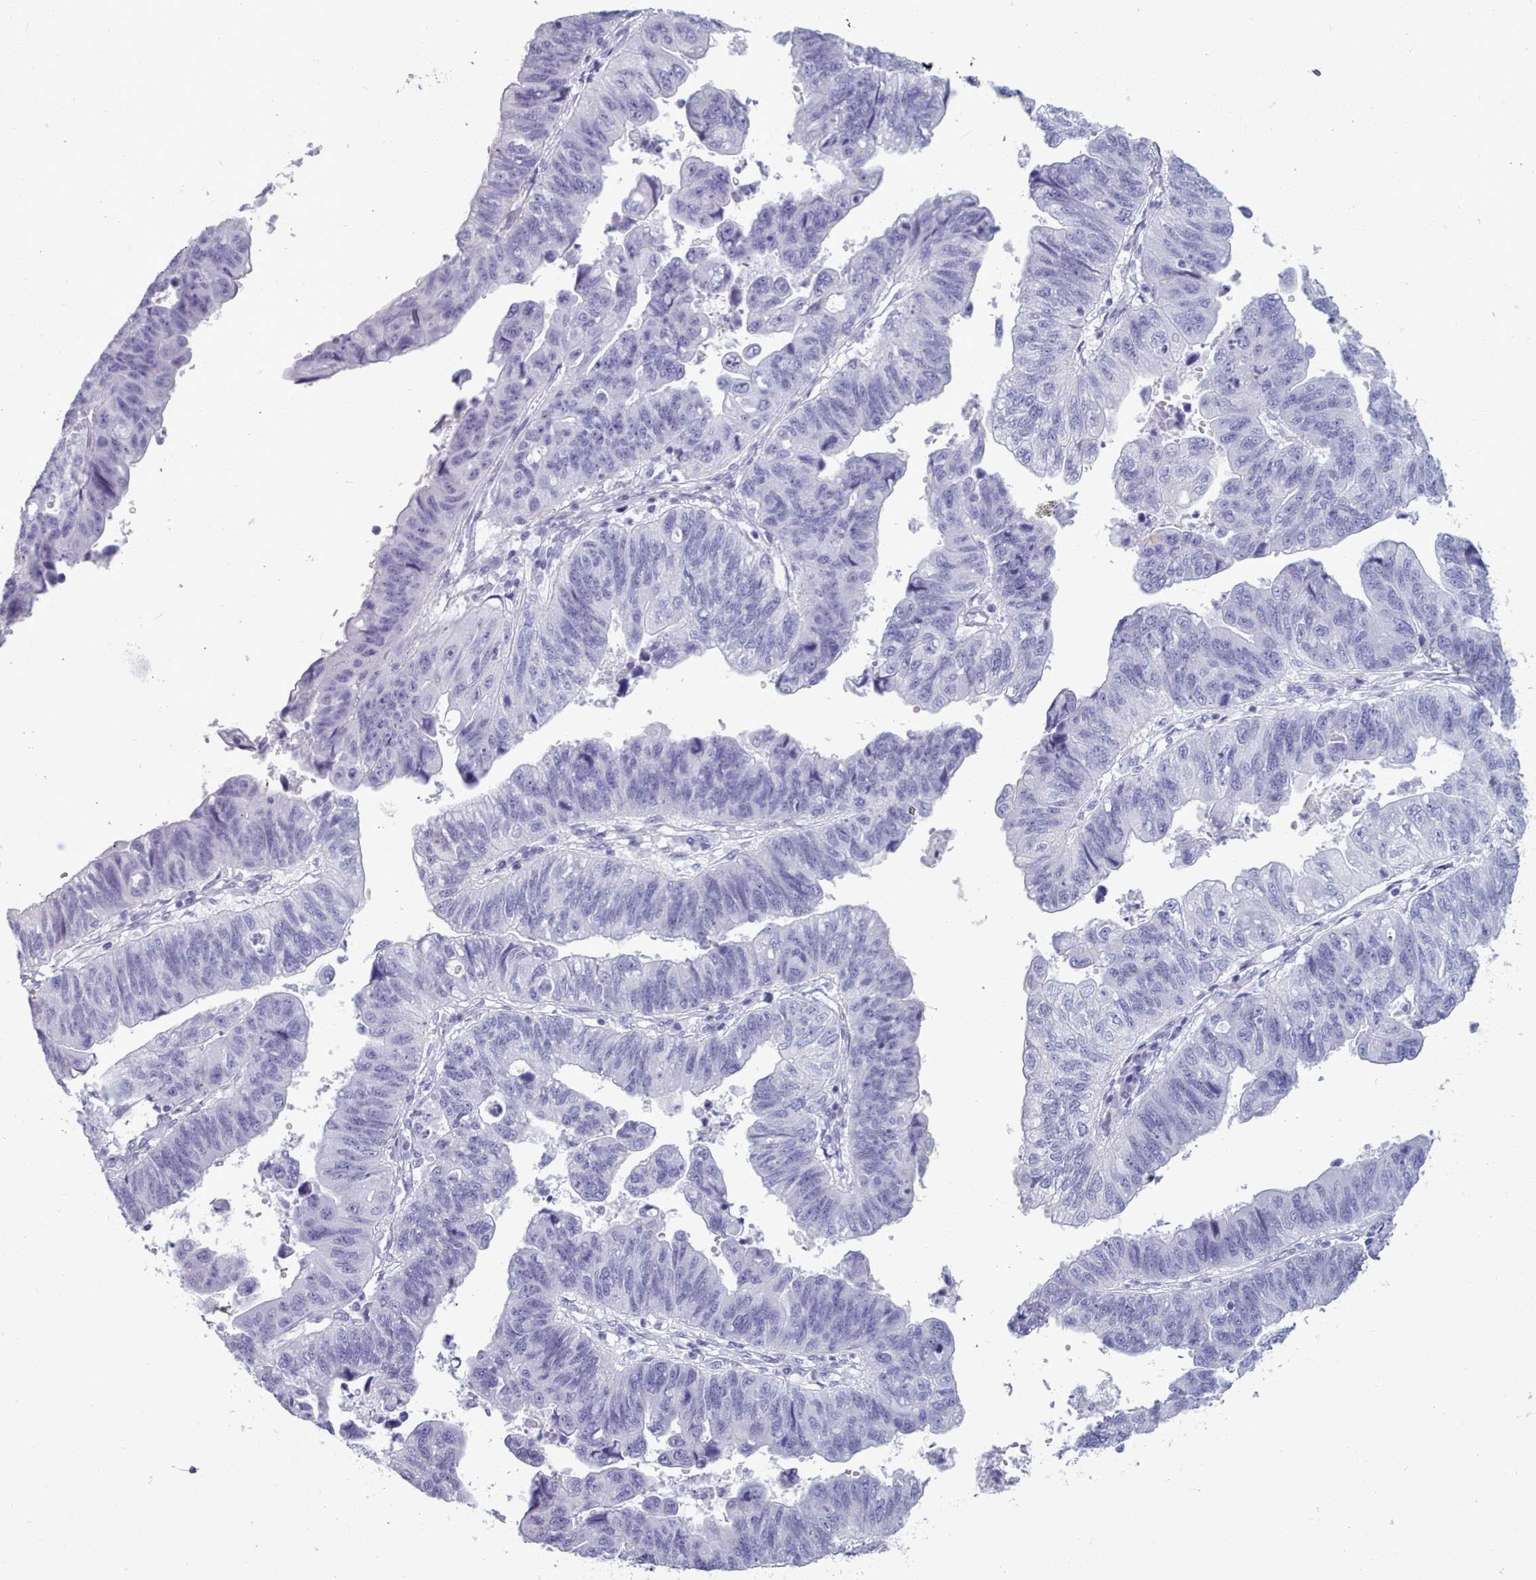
{"staining": {"intensity": "negative", "quantity": "none", "location": "none"}, "tissue": "stomach cancer", "cell_type": "Tumor cells", "image_type": "cancer", "snomed": [{"axis": "morphology", "description": "Adenocarcinoma, NOS"}, {"axis": "topography", "description": "Stomach"}], "caption": "This is an immunohistochemistry image of stomach cancer. There is no staining in tumor cells.", "gene": "ZNF43", "patient": {"sex": "male", "age": 59}}